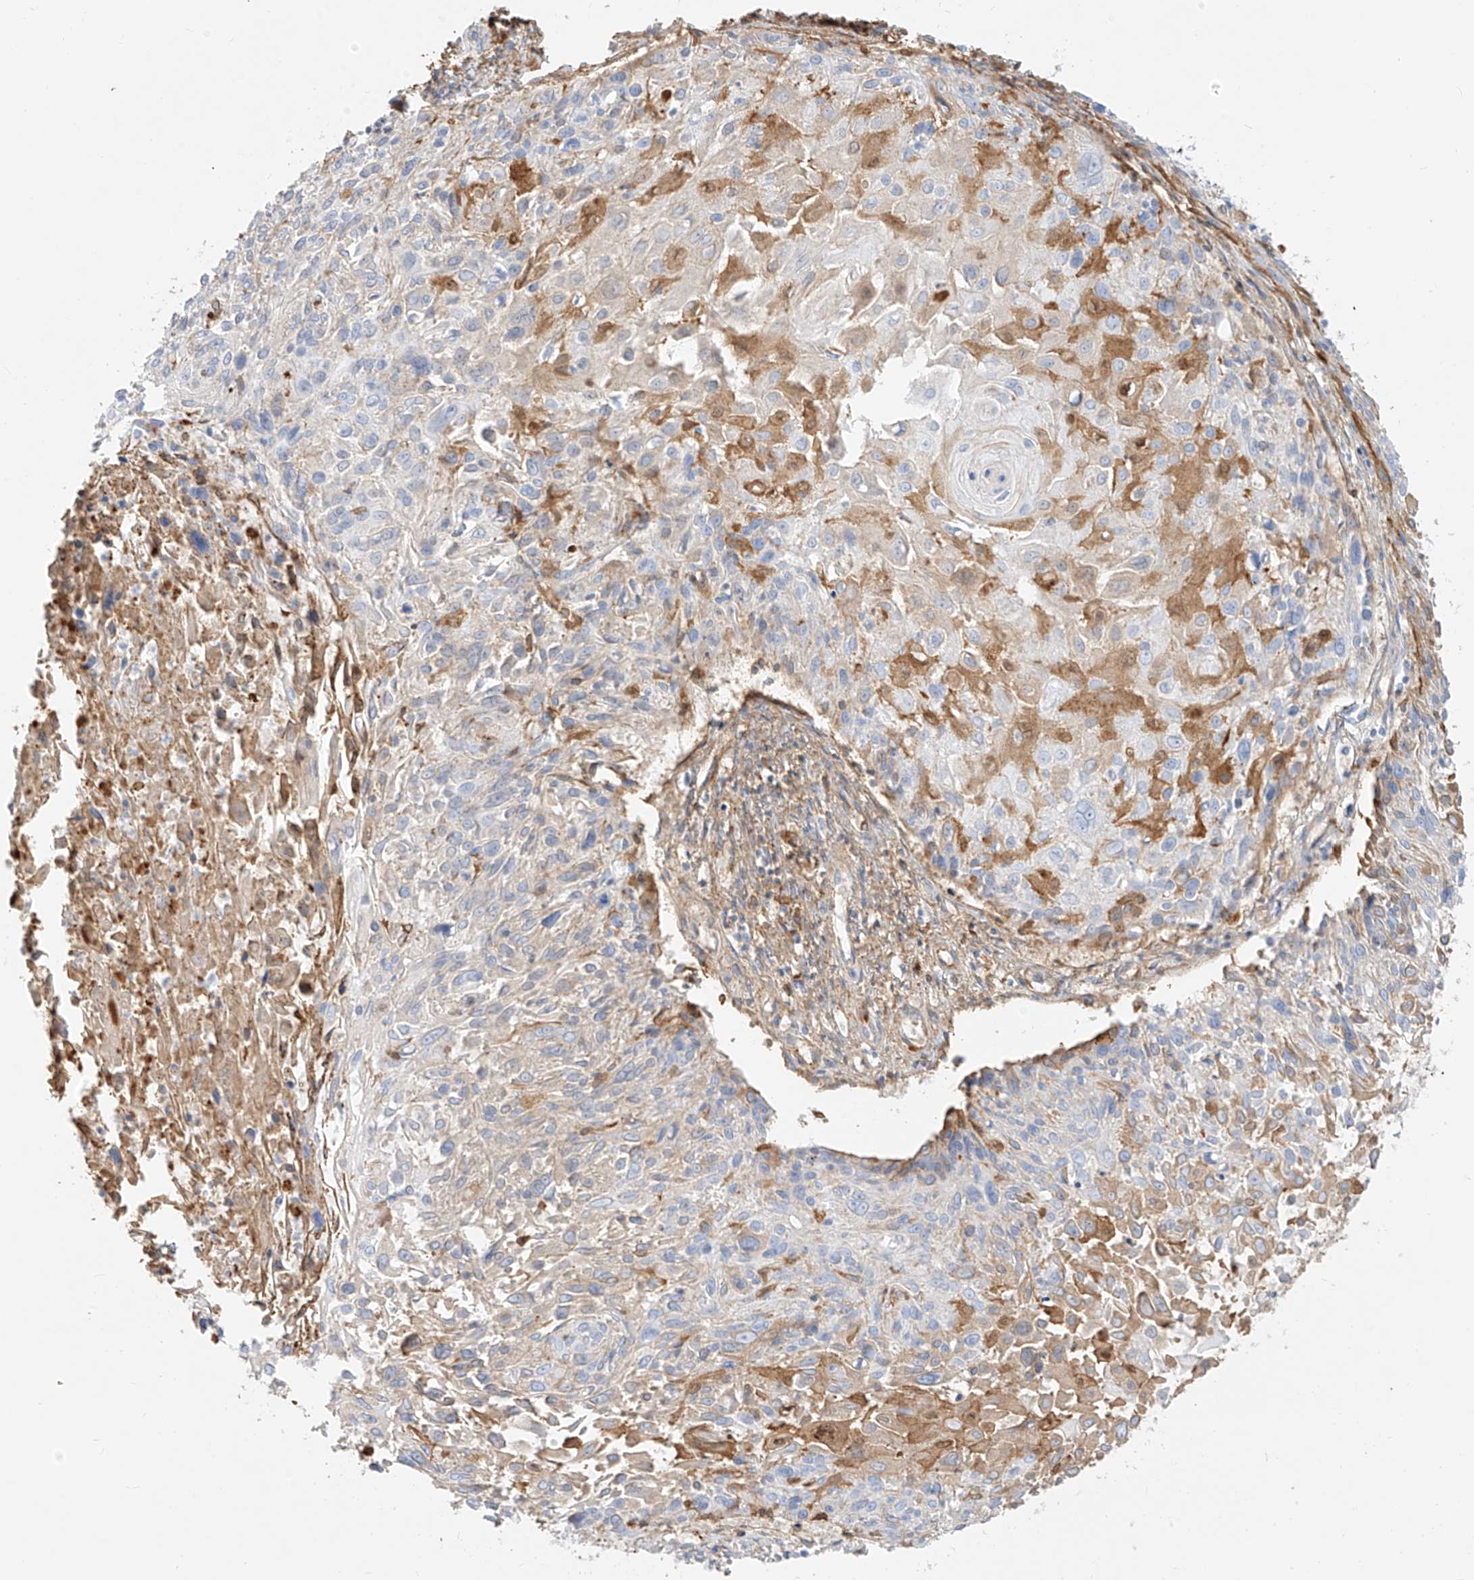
{"staining": {"intensity": "moderate", "quantity": "25%-75%", "location": "cytoplasmic/membranous"}, "tissue": "cervical cancer", "cell_type": "Tumor cells", "image_type": "cancer", "snomed": [{"axis": "morphology", "description": "Squamous cell carcinoma, NOS"}, {"axis": "topography", "description": "Cervix"}], "caption": "IHC image of cervical cancer stained for a protein (brown), which exhibits medium levels of moderate cytoplasmic/membranous positivity in about 25%-75% of tumor cells.", "gene": "OCSTAMP", "patient": {"sex": "female", "age": 51}}